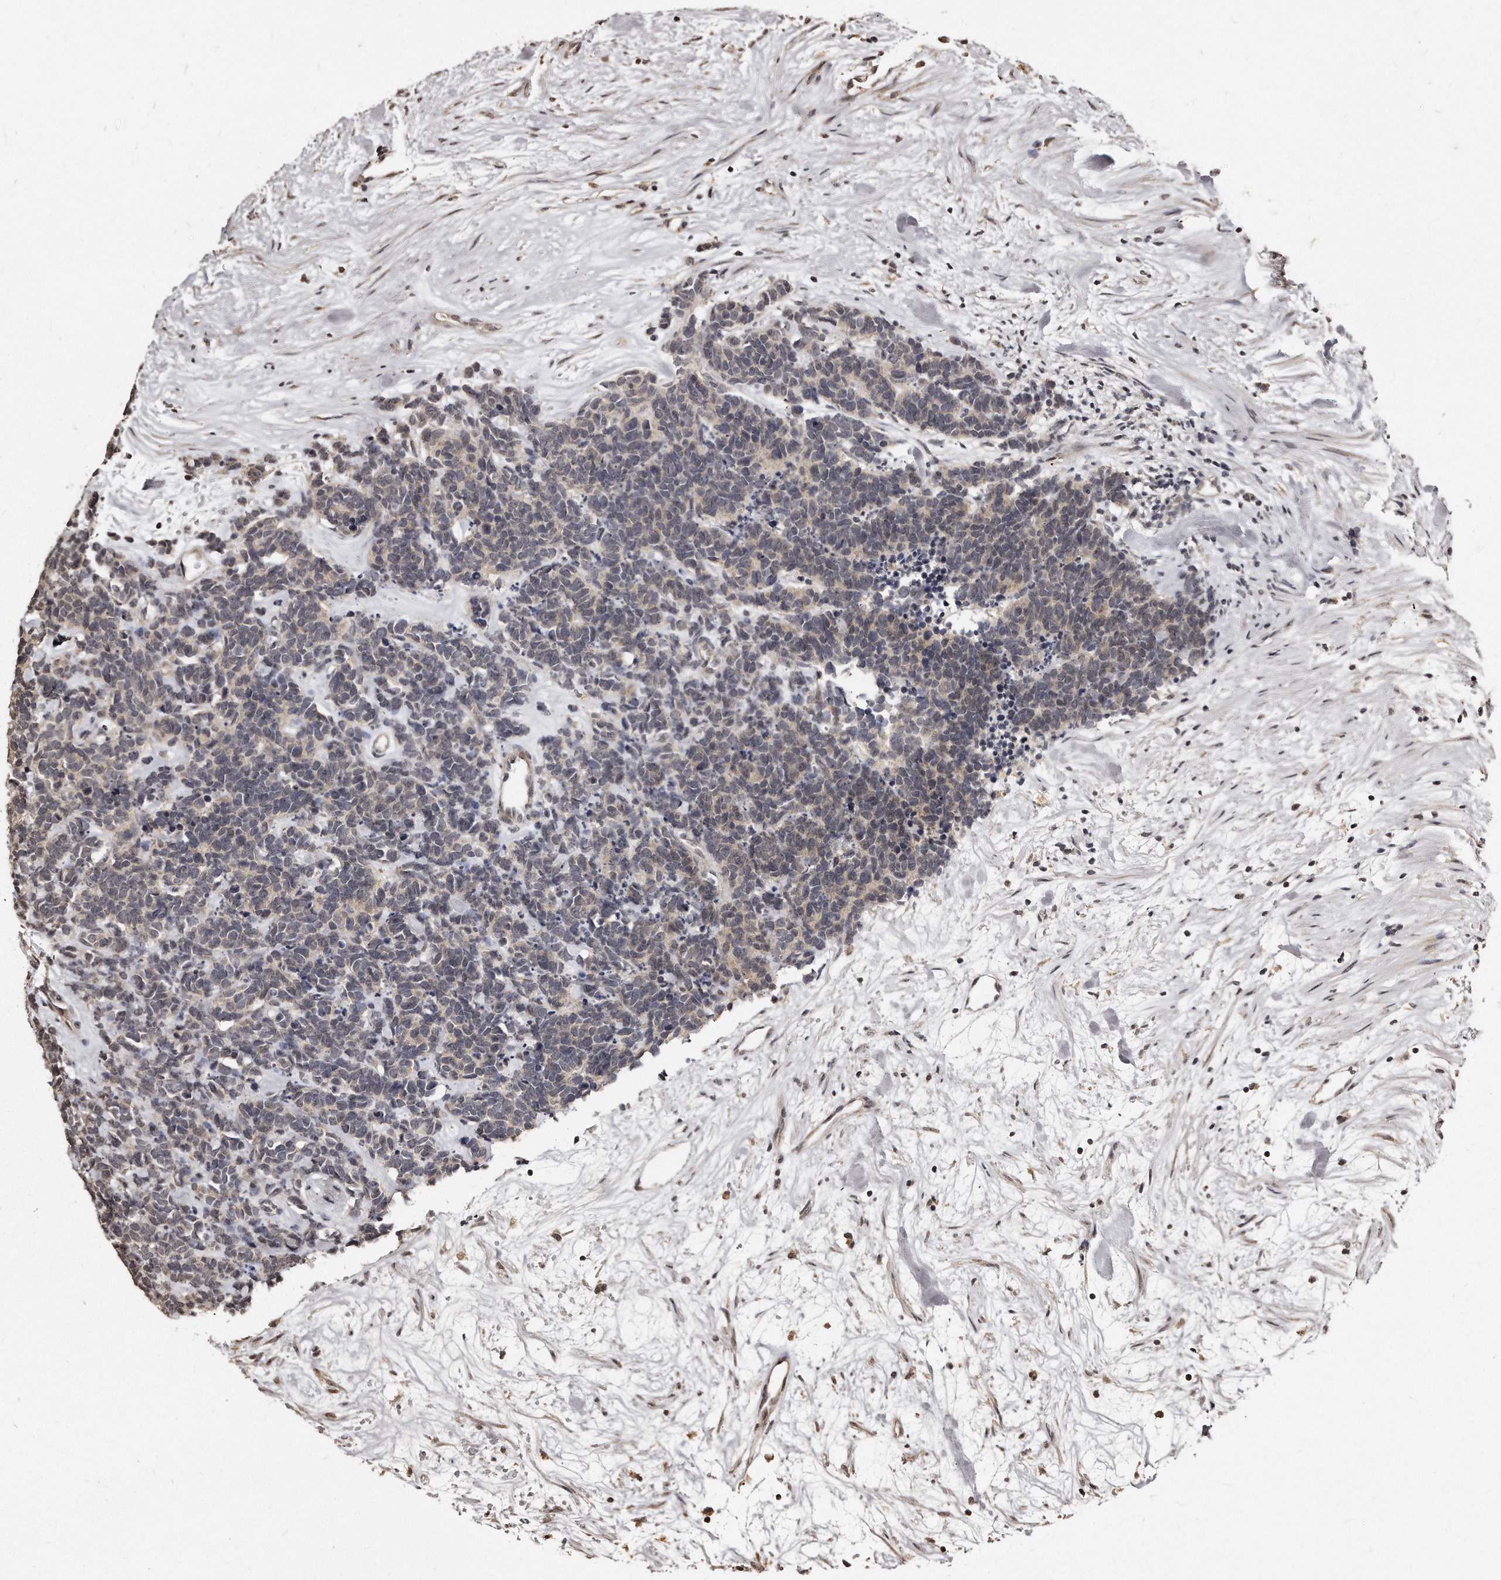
{"staining": {"intensity": "weak", "quantity": "25%-75%", "location": "cytoplasmic/membranous,nuclear"}, "tissue": "carcinoid", "cell_type": "Tumor cells", "image_type": "cancer", "snomed": [{"axis": "morphology", "description": "Carcinoma, NOS"}, {"axis": "morphology", "description": "Carcinoid, malignant, NOS"}, {"axis": "topography", "description": "Urinary bladder"}], "caption": "Immunohistochemistry photomicrograph of human carcinoid stained for a protein (brown), which exhibits low levels of weak cytoplasmic/membranous and nuclear staining in about 25%-75% of tumor cells.", "gene": "TSHR", "patient": {"sex": "male", "age": 57}}